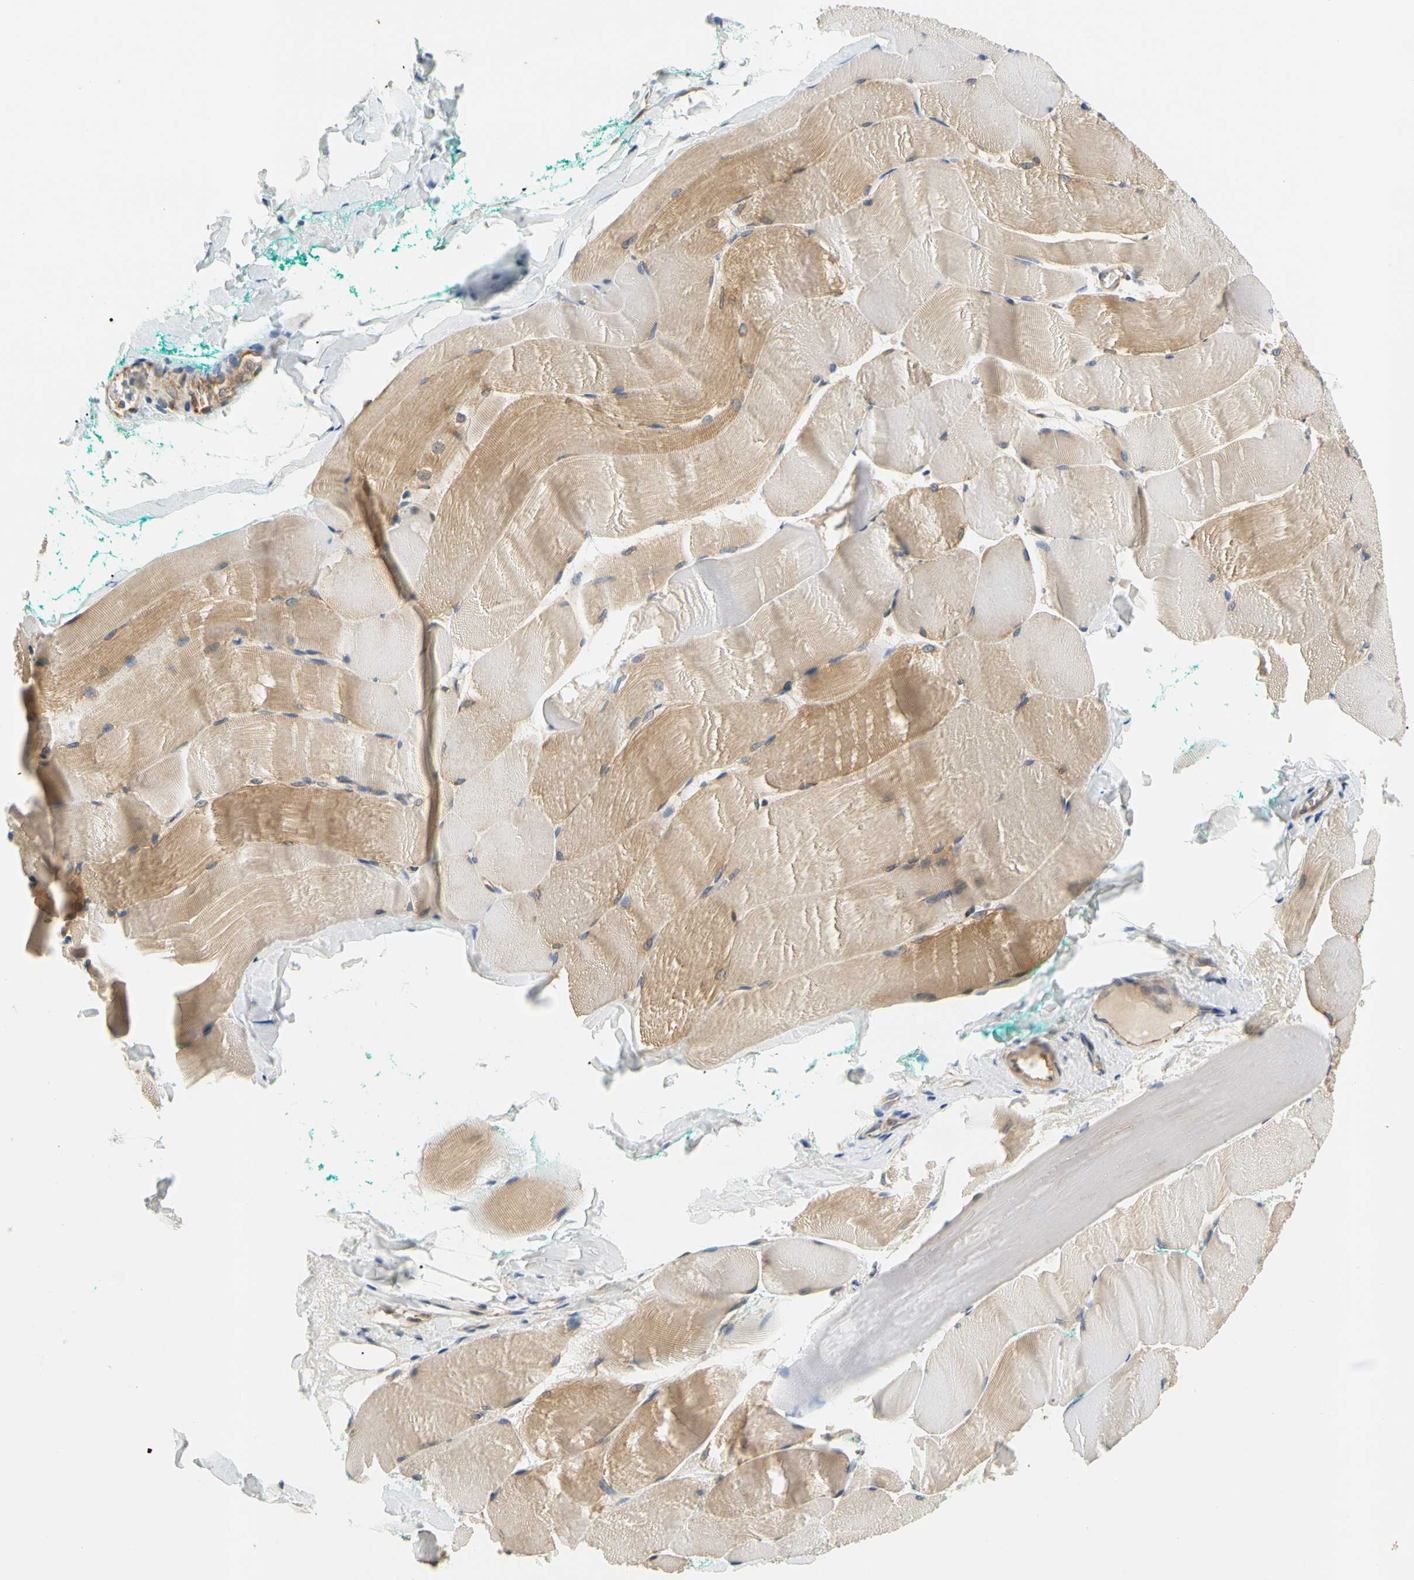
{"staining": {"intensity": "weak", "quantity": ">75%", "location": "cytoplasmic/membranous"}, "tissue": "skeletal muscle", "cell_type": "Myocytes", "image_type": "normal", "snomed": [{"axis": "morphology", "description": "Normal tissue, NOS"}, {"axis": "morphology", "description": "Squamous cell carcinoma, NOS"}, {"axis": "topography", "description": "Skeletal muscle"}], "caption": "High-magnification brightfield microscopy of benign skeletal muscle stained with DAB (brown) and counterstained with hematoxylin (blue). myocytes exhibit weak cytoplasmic/membranous expression is seen in approximately>75% of cells.", "gene": "LRRC47", "patient": {"sex": "male", "age": 51}}